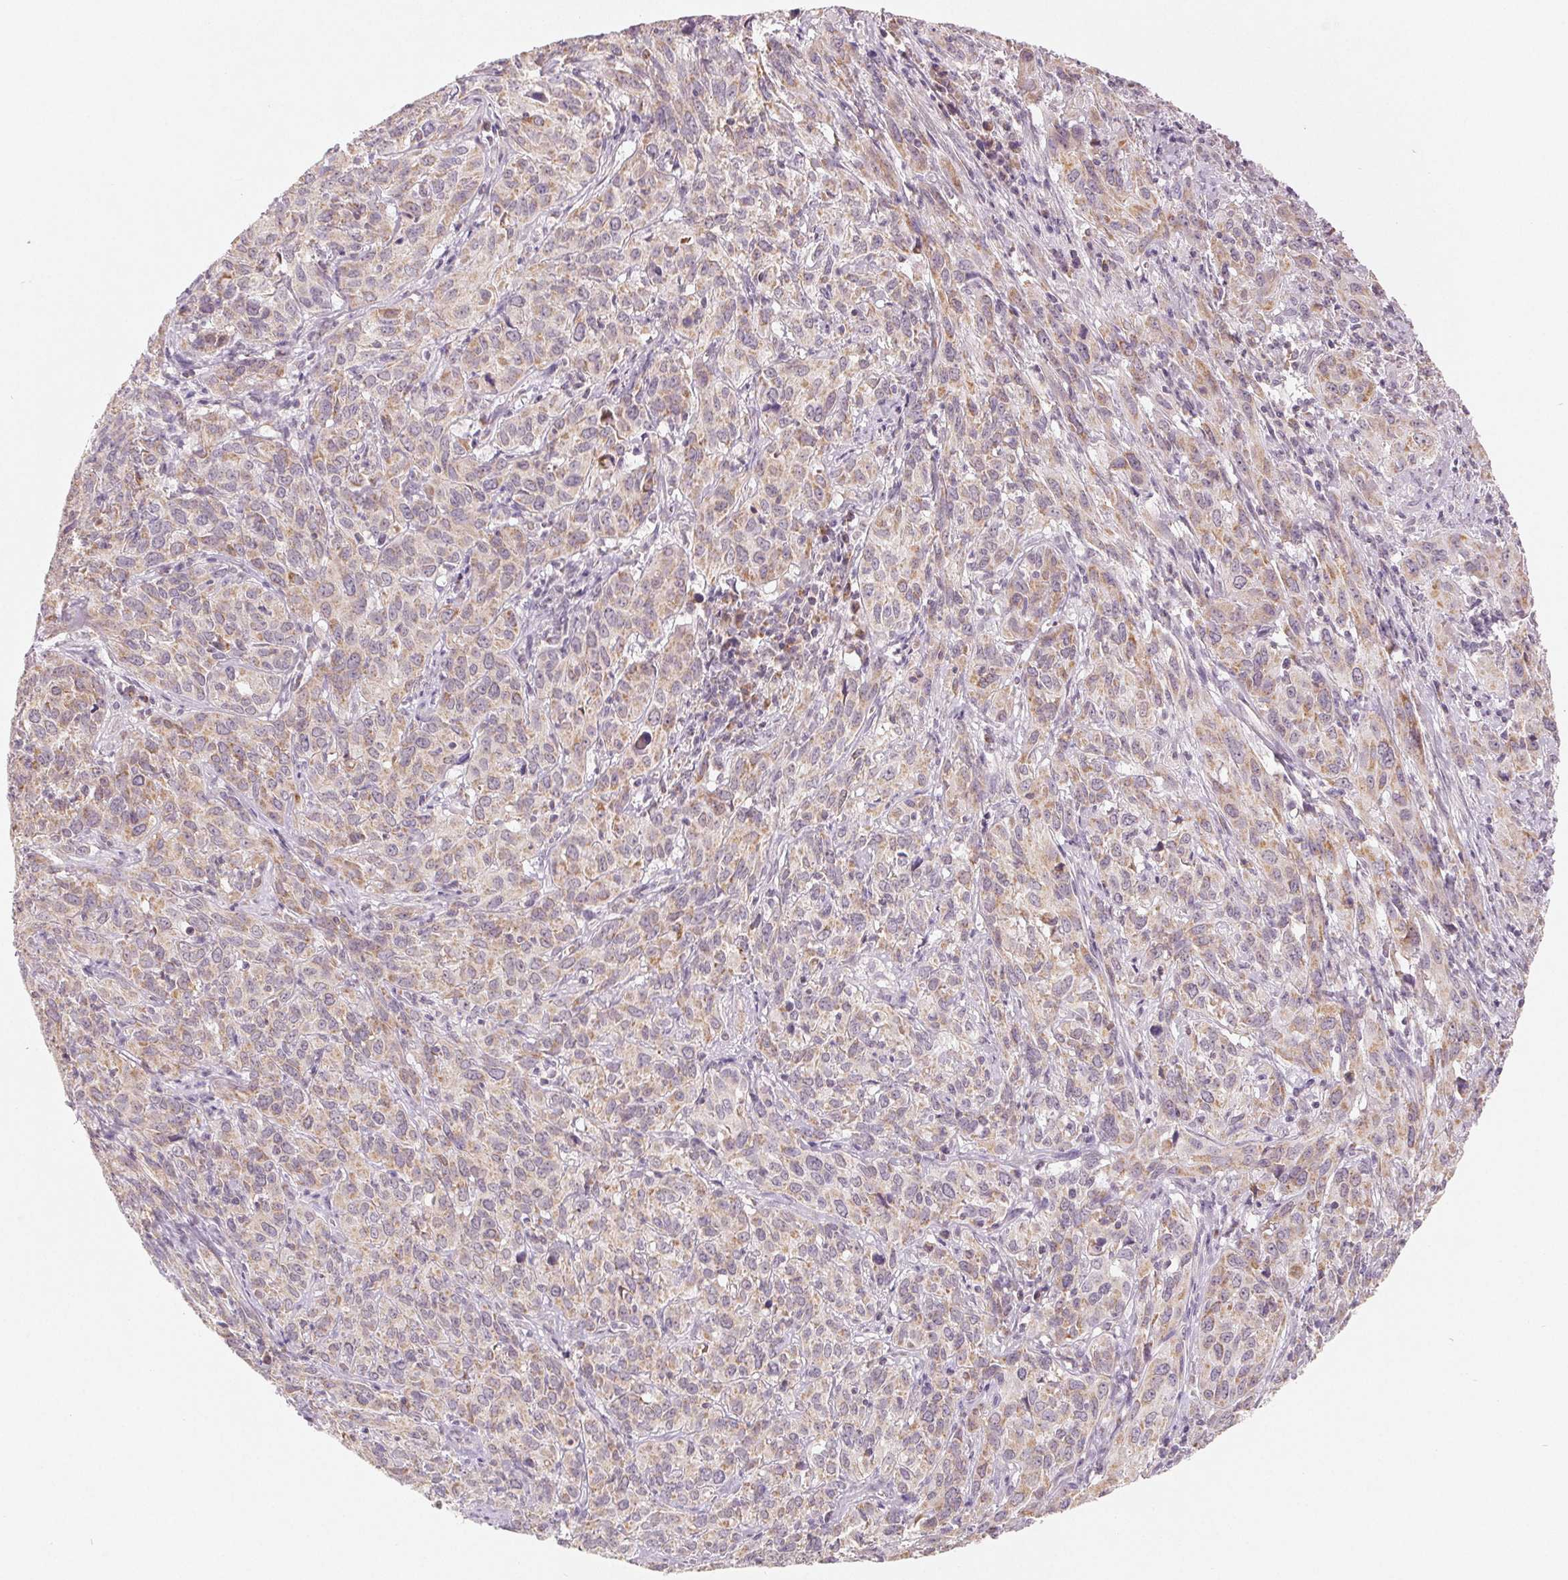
{"staining": {"intensity": "weak", "quantity": "25%-75%", "location": "cytoplasmic/membranous"}, "tissue": "cervical cancer", "cell_type": "Tumor cells", "image_type": "cancer", "snomed": [{"axis": "morphology", "description": "Squamous cell carcinoma, NOS"}, {"axis": "topography", "description": "Cervix"}], "caption": "Cervical cancer stained with a protein marker displays weak staining in tumor cells.", "gene": "GHITM", "patient": {"sex": "female", "age": 51}}